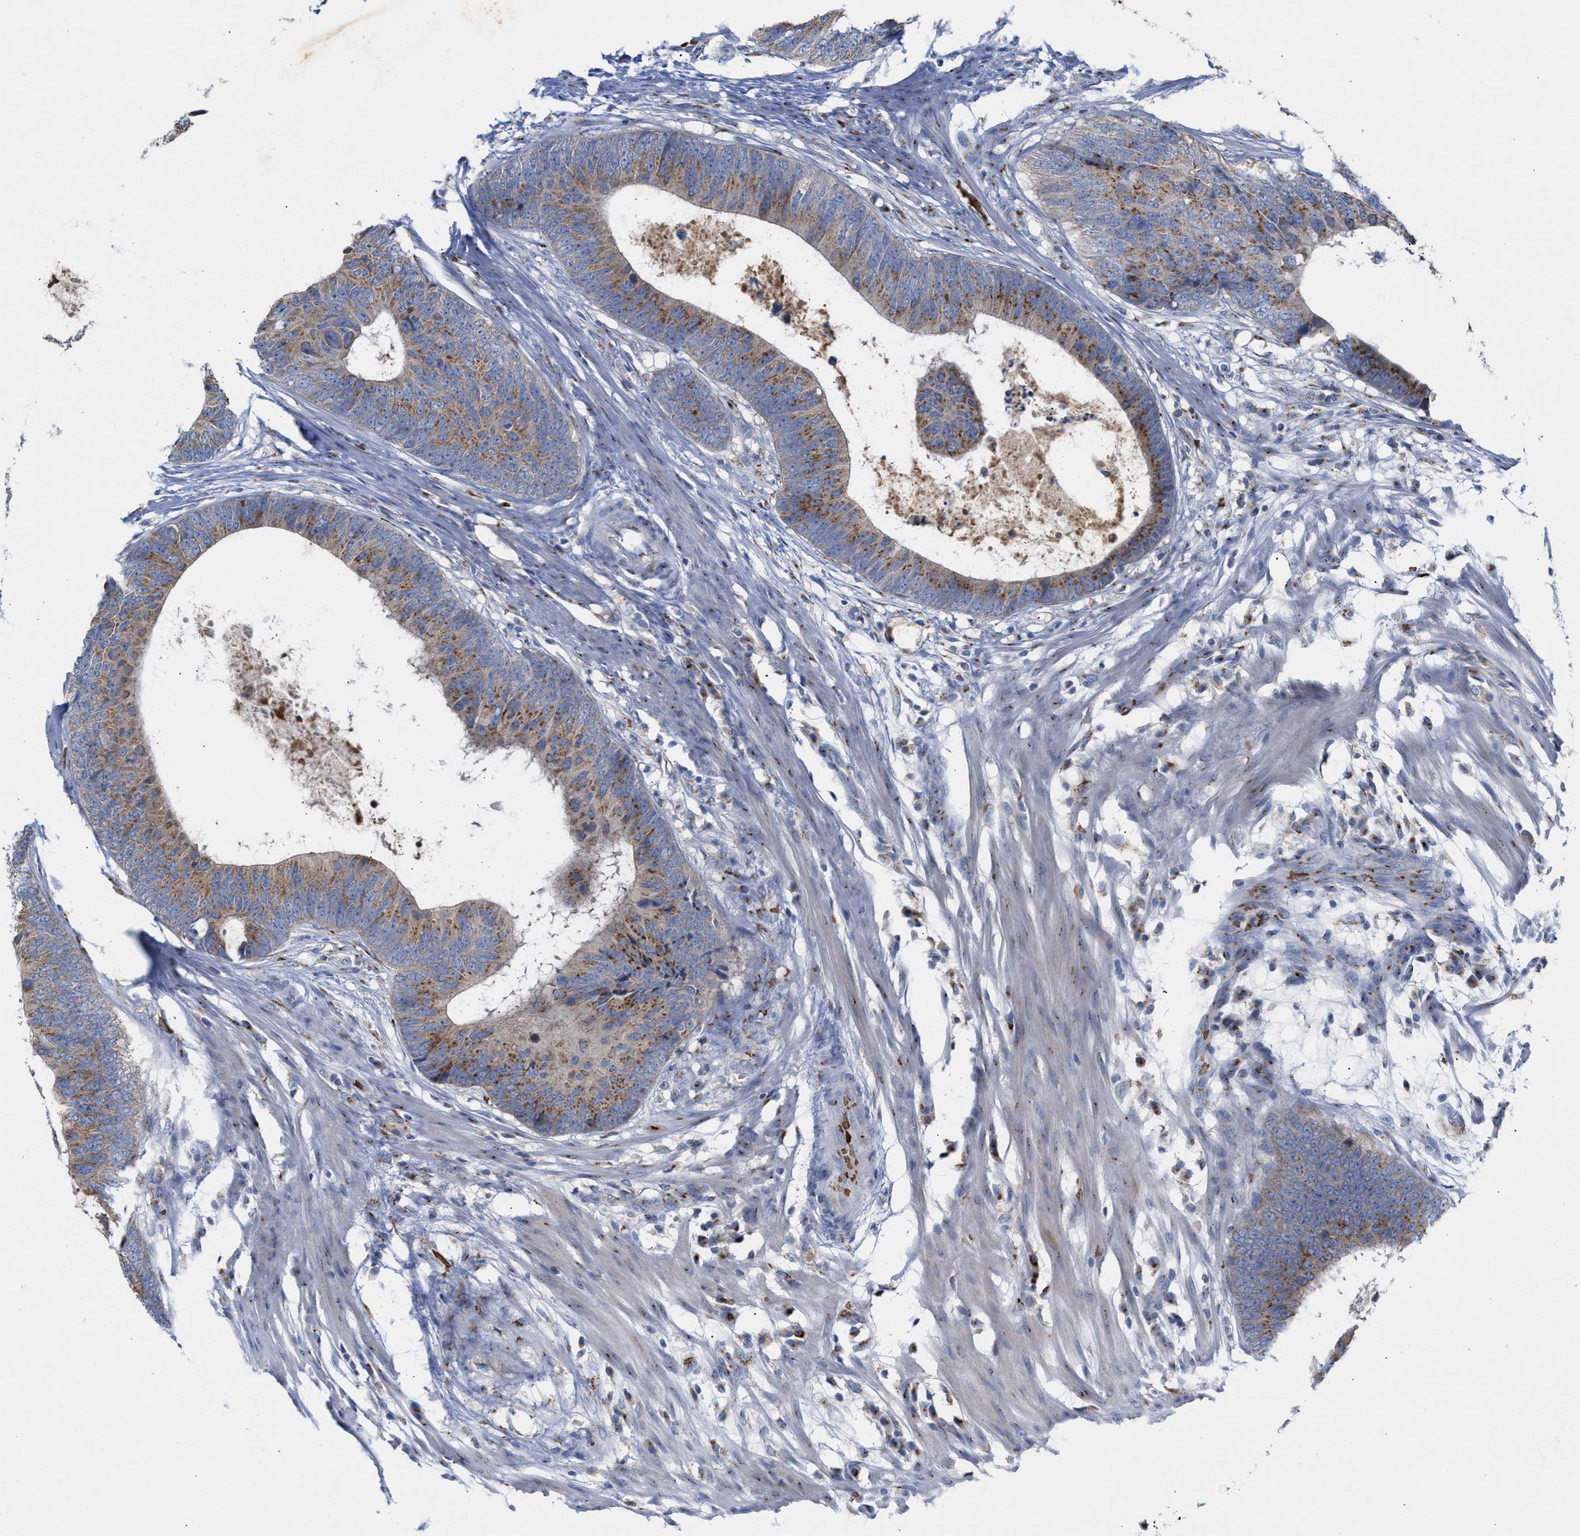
{"staining": {"intensity": "moderate", "quantity": ">75%", "location": "cytoplasmic/membranous"}, "tissue": "colorectal cancer", "cell_type": "Tumor cells", "image_type": "cancer", "snomed": [{"axis": "morphology", "description": "Adenocarcinoma, NOS"}, {"axis": "topography", "description": "Colon"}], "caption": "This is a micrograph of immunohistochemistry (IHC) staining of adenocarcinoma (colorectal), which shows moderate positivity in the cytoplasmic/membranous of tumor cells.", "gene": "CCL2", "patient": {"sex": "male", "age": 56}}